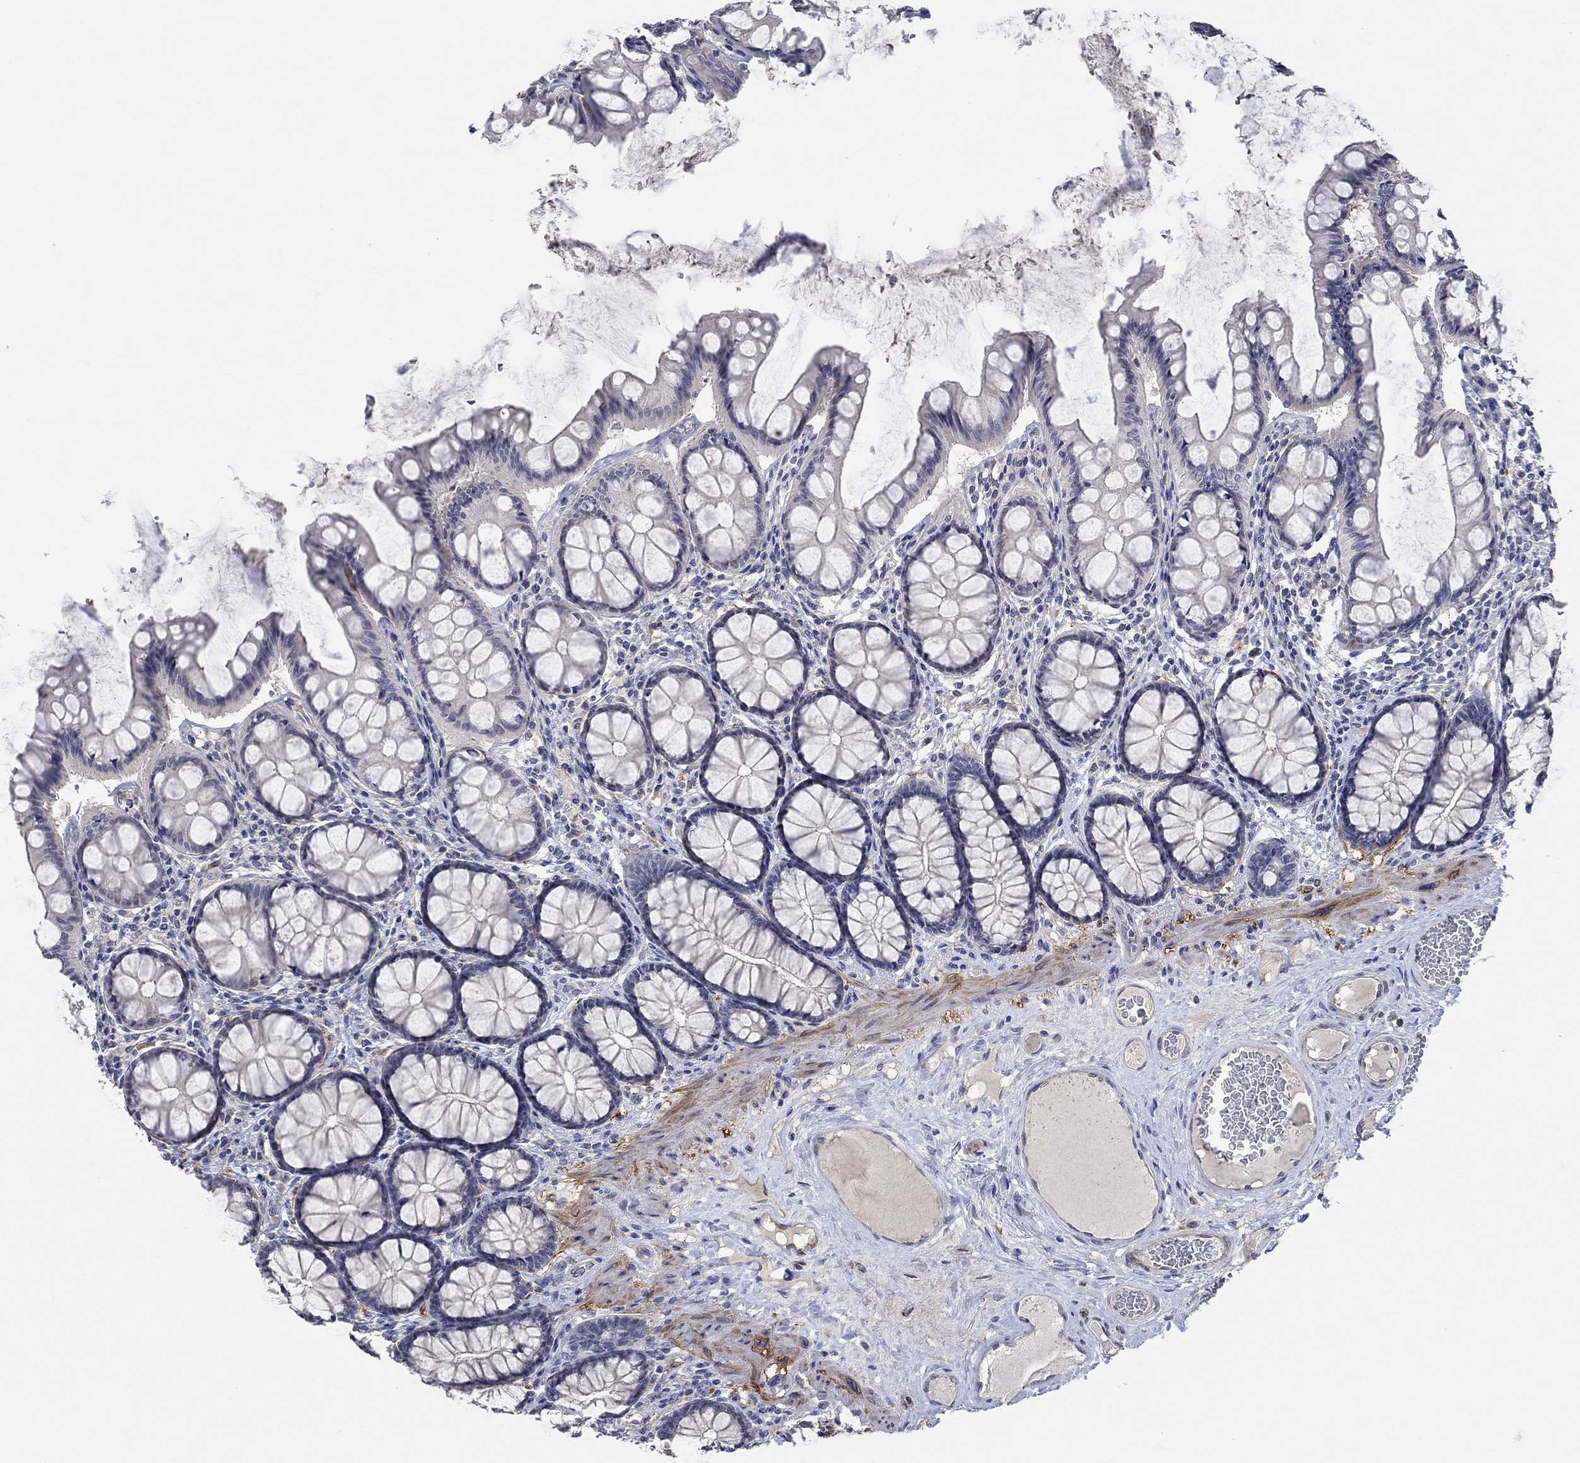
{"staining": {"intensity": "strong", "quantity": "<25%", "location": "cytoplasmic/membranous"}, "tissue": "colon", "cell_type": "Endothelial cells", "image_type": "normal", "snomed": [{"axis": "morphology", "description": "Normal tissue, NOS"}, {"axis": "topography", "description": "Colon"}], "caption": "High-magnification brightfield microscopy of normal colon stained with DAB (brown) and counterstained with hematoxylin (blue). endothelial cells exhibit strong cytoplasmic/membranous staining is seen in approximately<25% of cells. The staining was performed using DAB to visualize the protein expression in brown, while the nuclei were stained in blue with hematoxylin (Magnification: 20x).", "gene": "TGM2", "patient": {"sex": "female", "age": 65}}